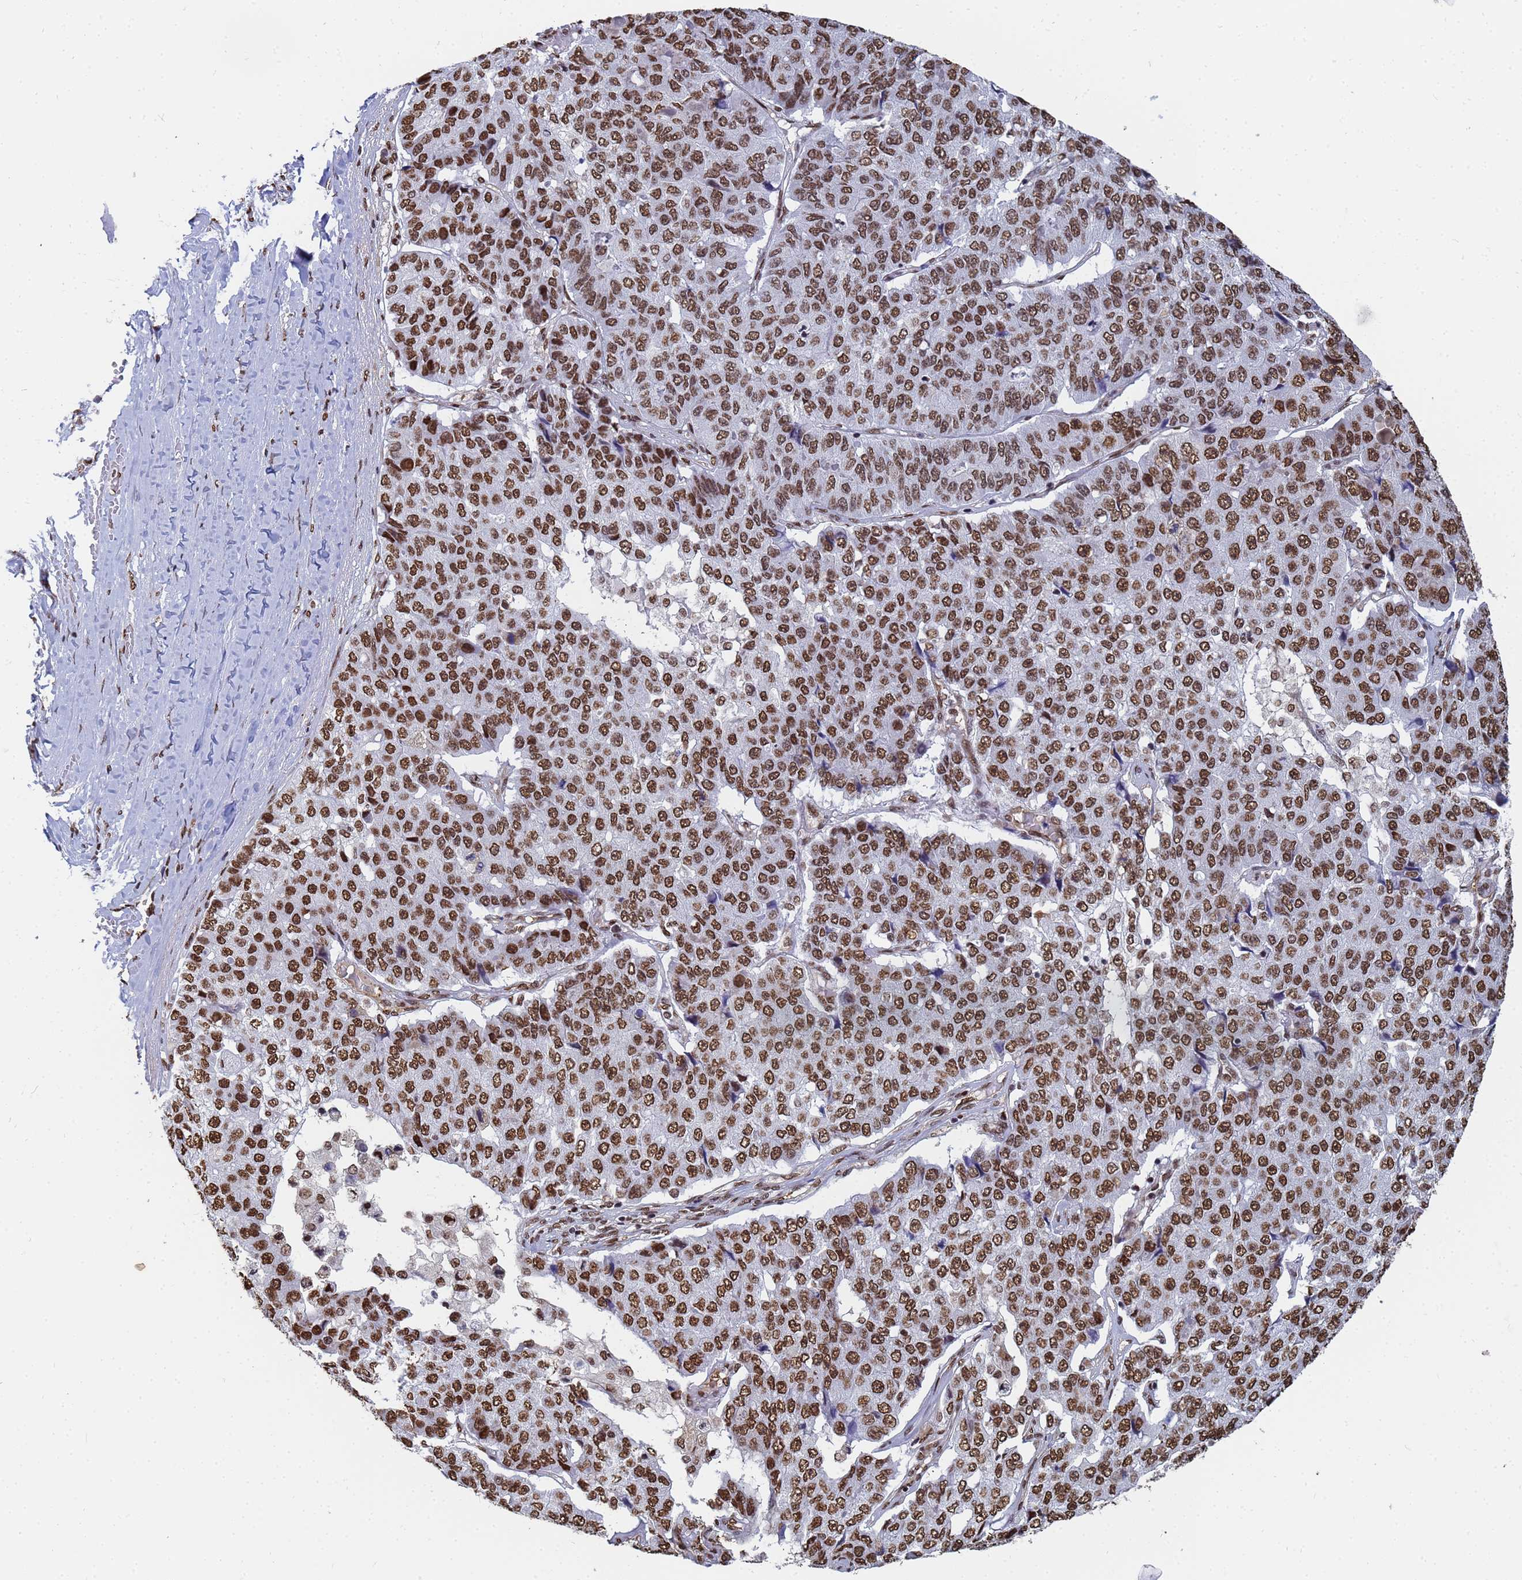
{"staining": {"intensity": "strong", "quantity": ">75%", "location": "nuclear"}, "tissue": "pancreatic cancer", "cell_type": "Tumor cells", "image_type": "cancer", "snomed": [{"axis": "morphology", "description": "Adenocarcinoma, NOS"}, {"axis": "topography", "description": "Pancreas"}], "caption": "Immunohistochemistry (IHC) histopathology image of pancreatic adenocarcinoma stained for a protein (brown), which reveals high levels of strong nuclear positivity in about >75% of tumor cells.", "gene": "RAVER2", "patient": {"sex": "male", "age": 50}}